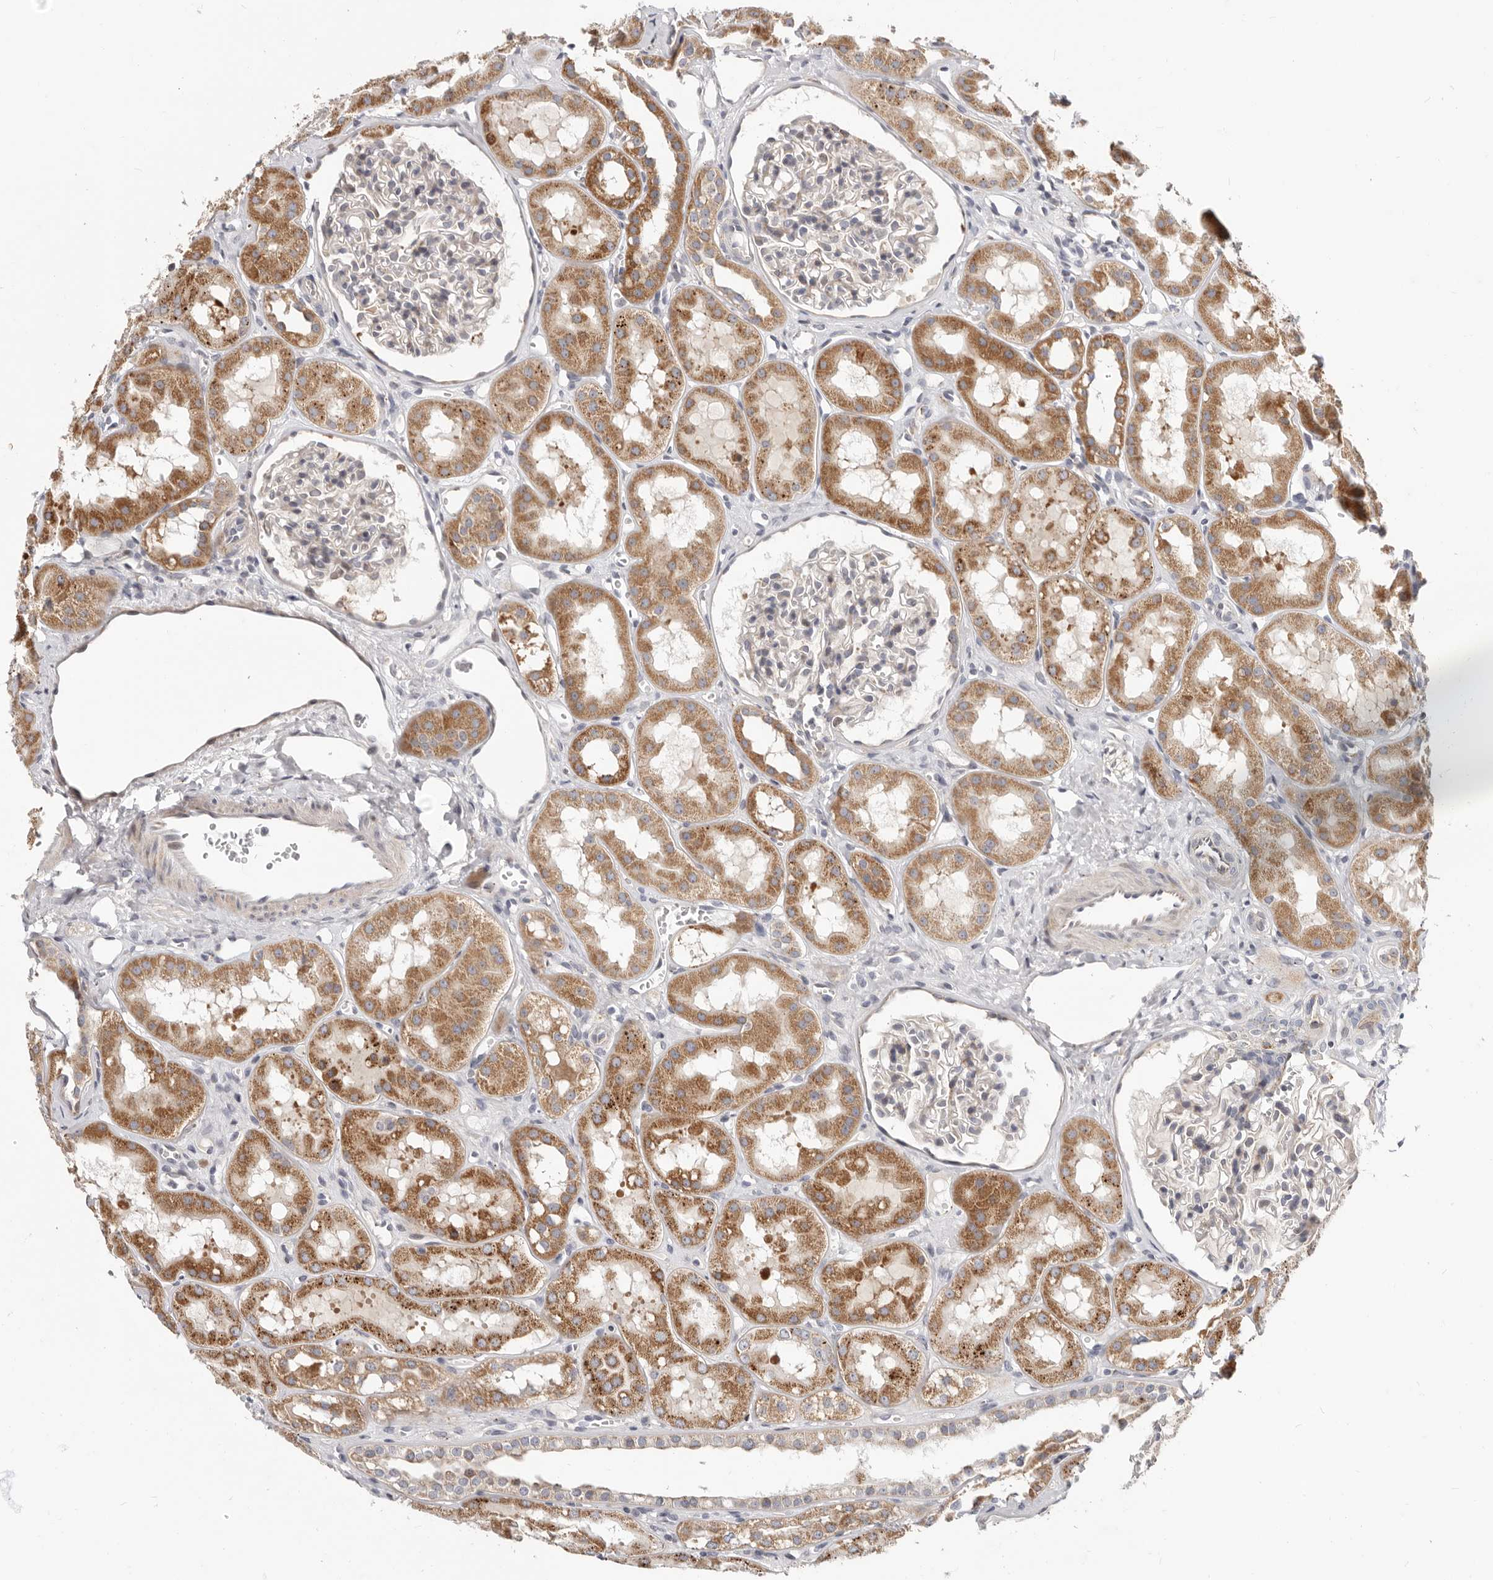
{"staining": {"intensity": "negative", "quantity": "none", "location": "none"}, "tissue": "kidney", "cell_type": "Cells in glomeruli", "image_type": "normal", "snomed": [{"axis": "morphology", "description": "Normal tissue, NOS"}, {"axis": "topography", "description": "Kidney"}], "caption": "IHC histopathology image of benign kidney stained for a protein (brown), which shows no staining in cells in glomeruli.", "gene": "TOR3A", "patient": {"sex": "male", "age": 16}}